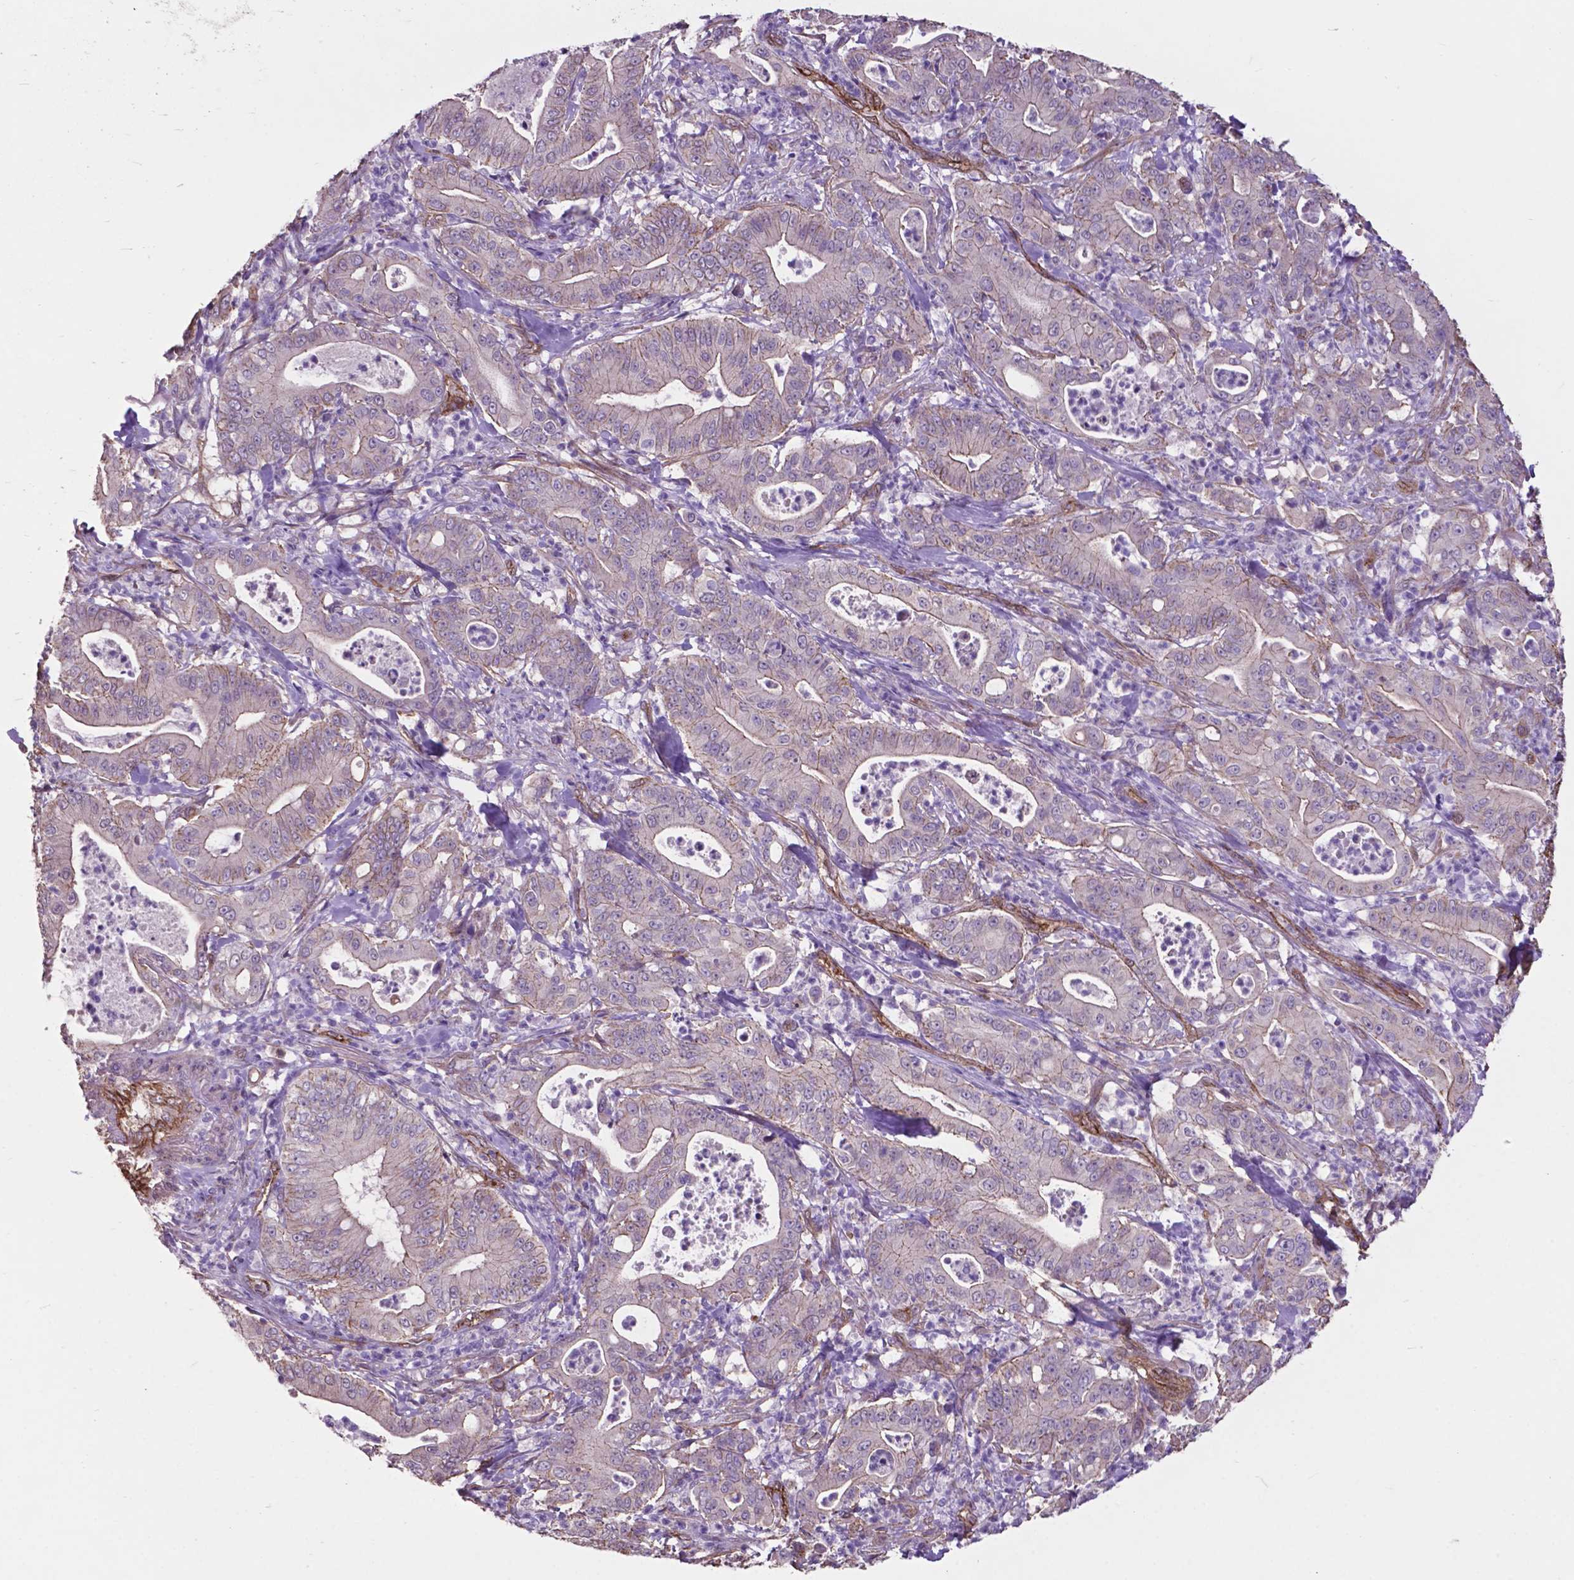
{"staining": {"intensity": "negative", "quantity": "none", "location": "none"}, "tissue": "pancreatic cancer", "cell_type": "Tumor cells", "image_type": "cancer", "snomed": [{"axis": "morphology", "description": "Adenocarcinoma, NOS"}, {"axis": "topography", "description": "Pancreas"}], "caption": "Photomicrograph shows no protein positivity in tumor cells of pancreatic cancer (adenocarcinoma) tissue.", "gene": "PDLIM1", "patient": {"sex": "male", "age": 71}}